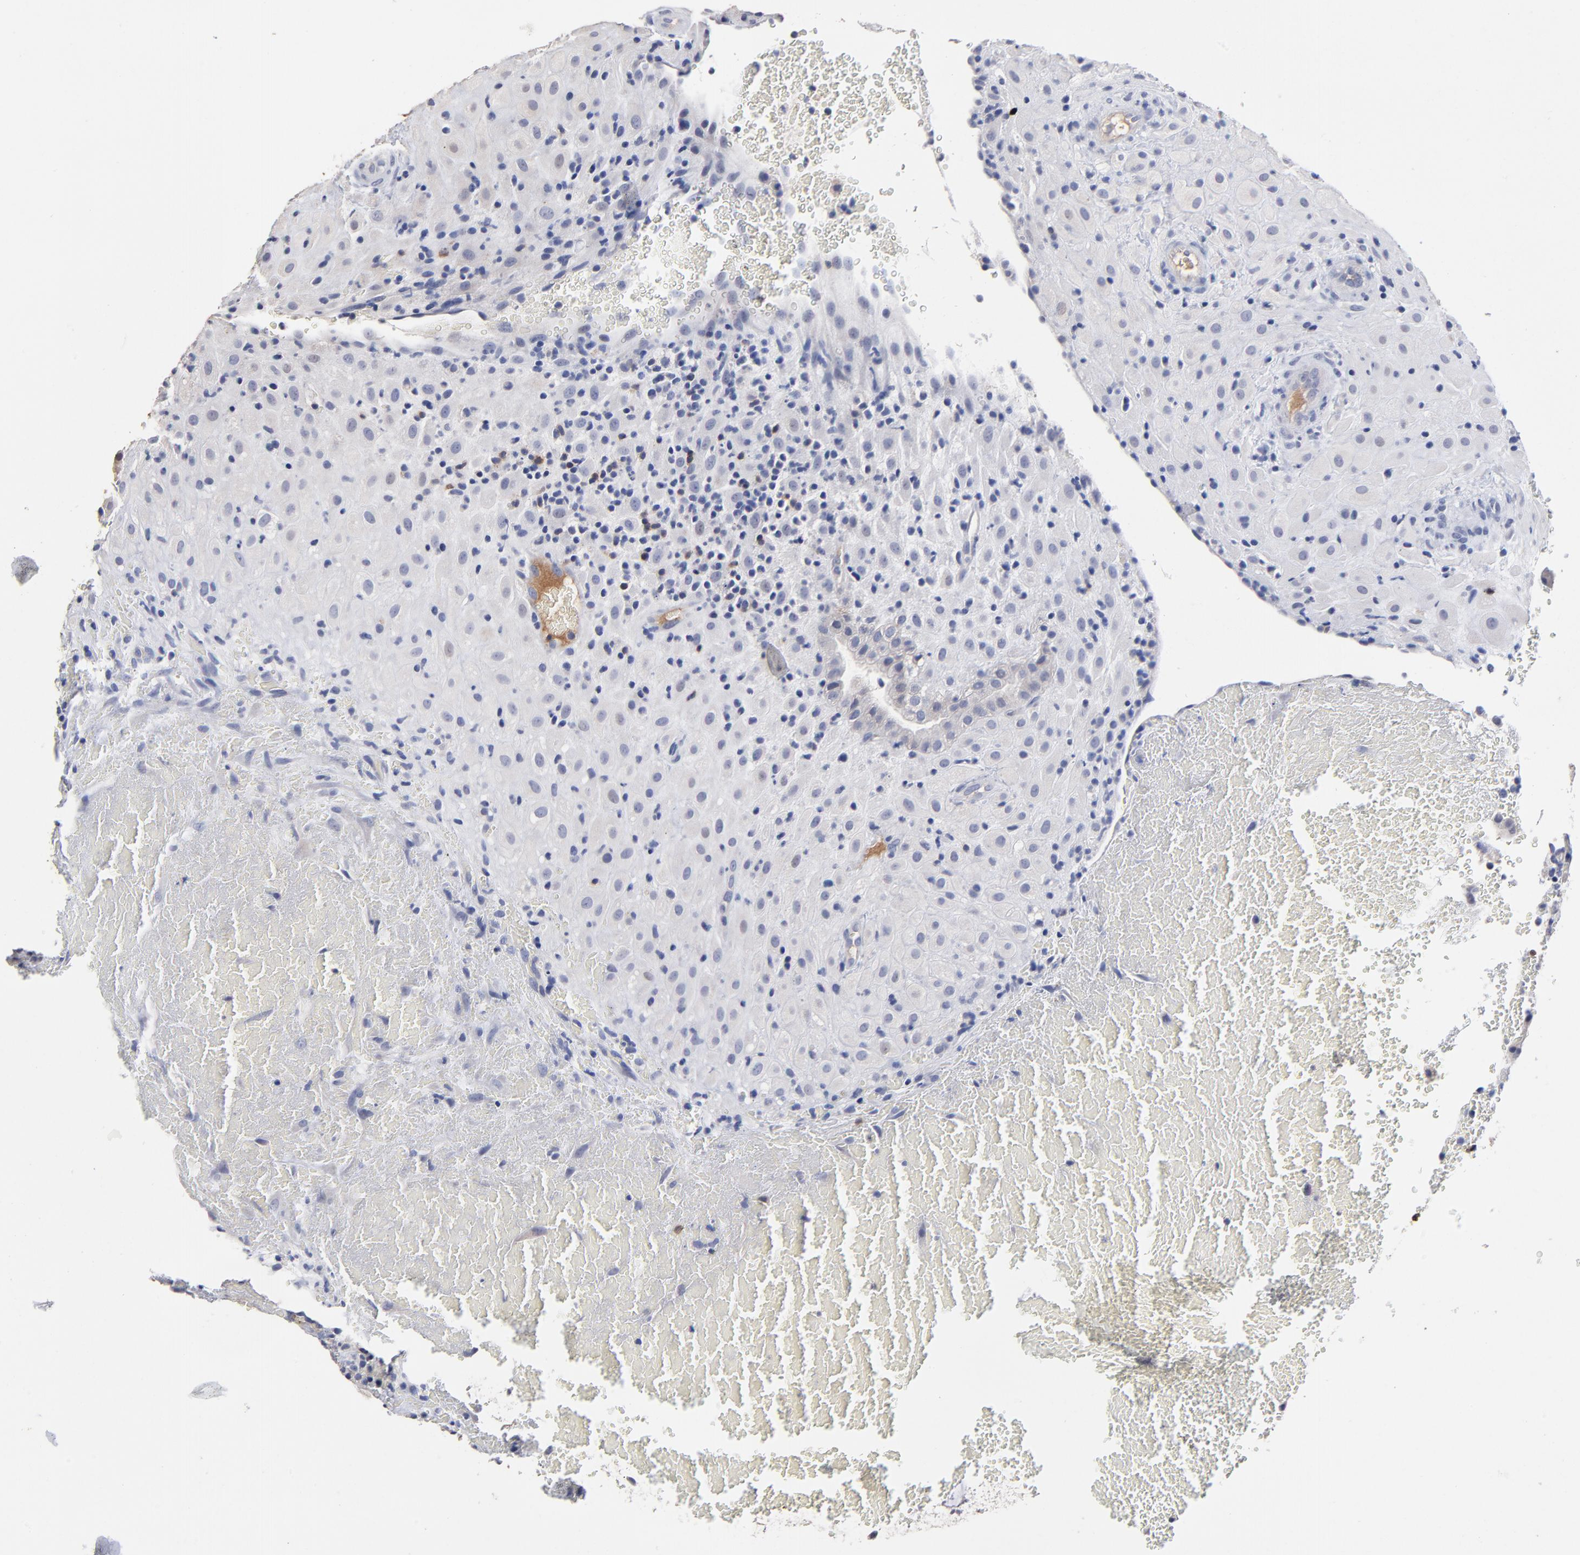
{"staining": {"intensity": "negative", "quantity": "none", "location": "none"}, "tissue": "placenta", "cell_type": "Decidual cells", "image_type": "normal", "snomed": [{"axis": "morphology", "description": "Normal tissue, NOS"}, {"axis": "topography", "description": "Placenta"}], "caption": "Placenta was stained to show a protein in brown. There is no significant staining in decidual cells. (Stains: DAB immunohistochemistry (IHC) with hematoxylin counter stain, Microscopy: brightfield microscopy at high magnification).", "gene": "TRAT1", "patient": {"sex": "female", "age": 19}}